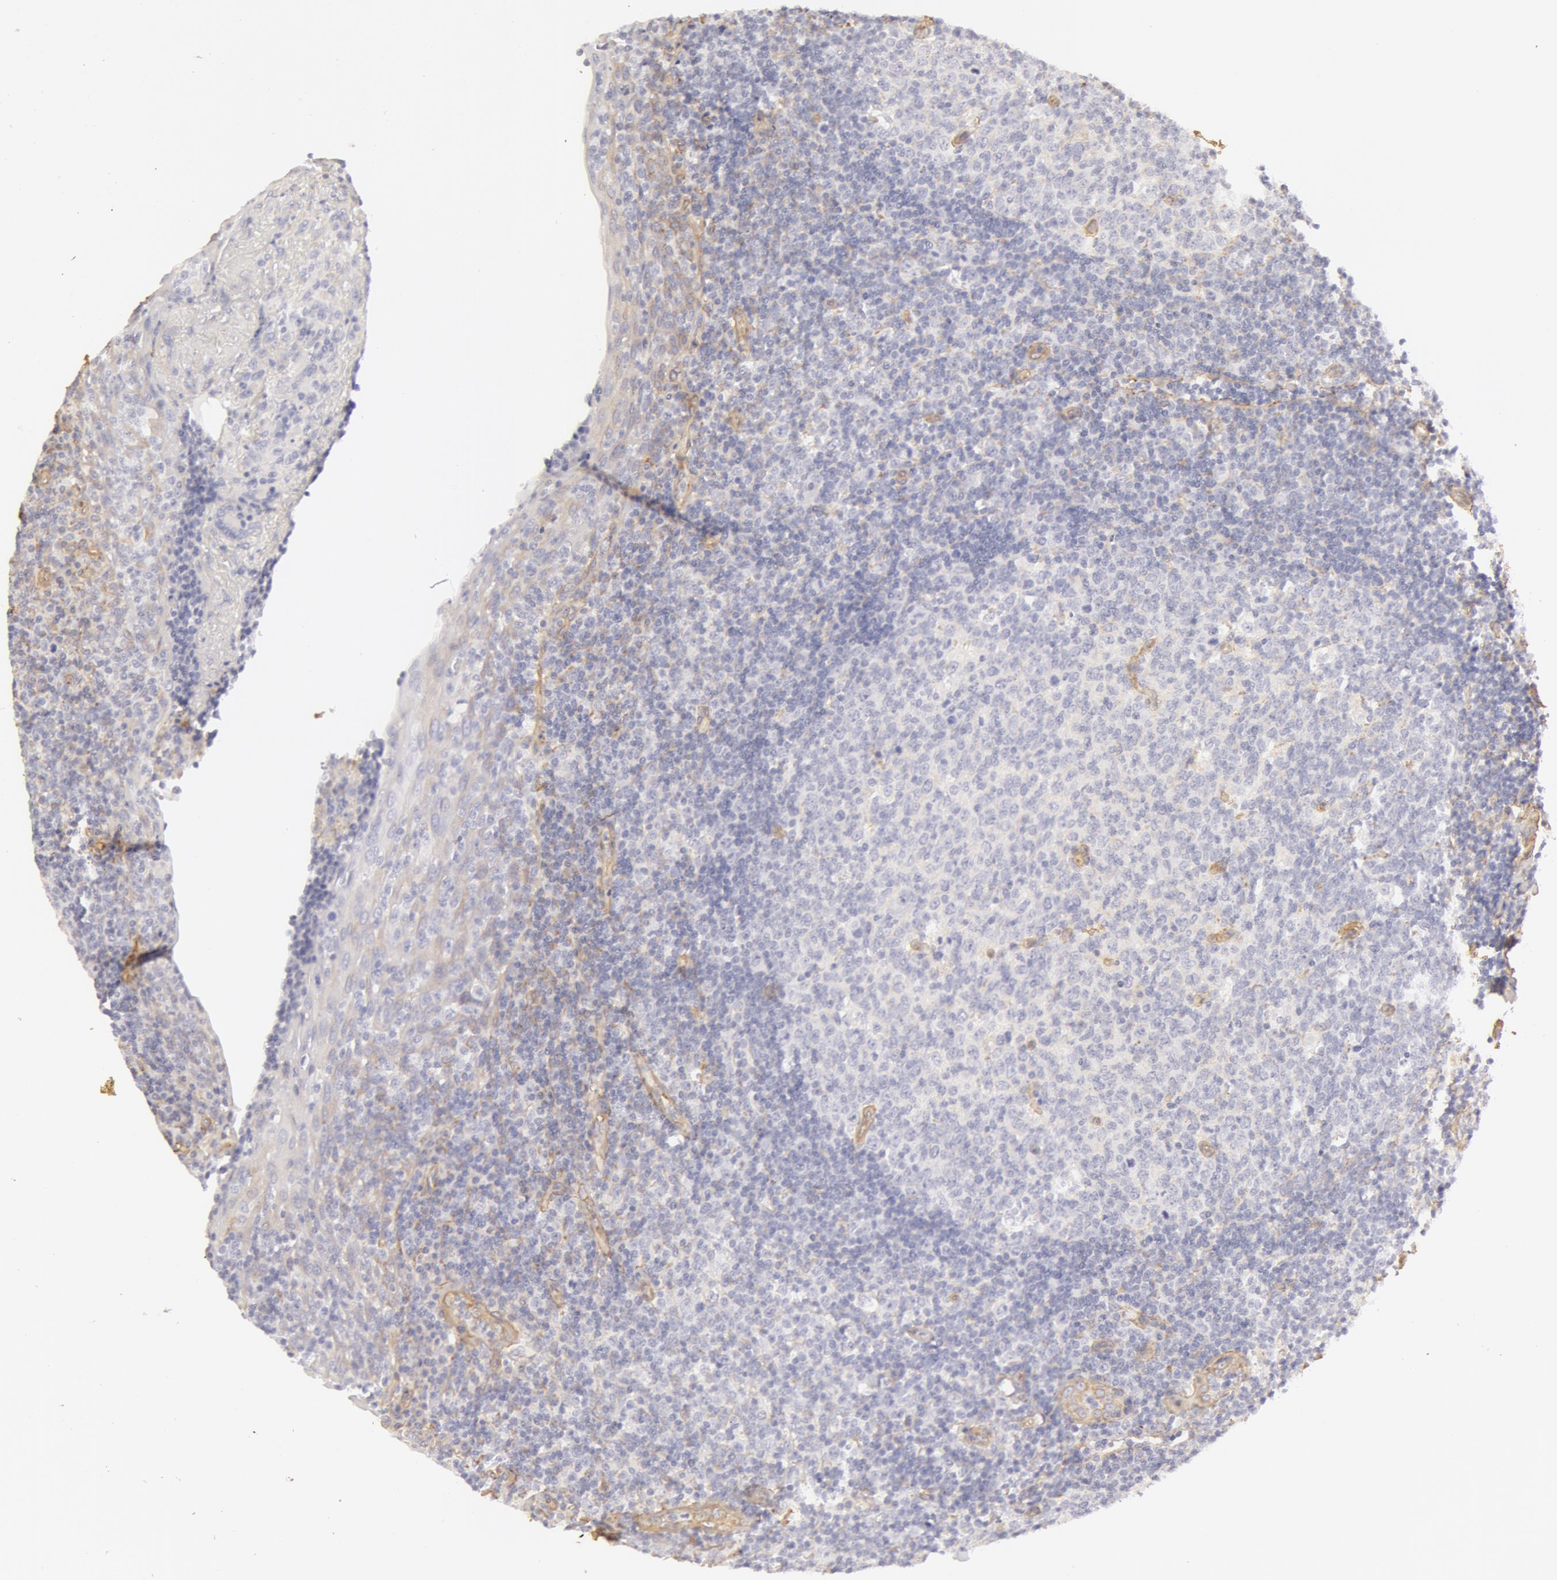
{"staining": {"intensity": "negative", "quantity": "none", "location": "none"}, "tissue": "tonsil", "cell_type": "Germinal center cells", "image_type": "normal", "snomed": [{"axis": "morphology", "description": "Normal tissue, NOS"}, {"axis": "topography", "description": "Tonsil"}], "caption": "A photomicrograph of human tonsil is negative for staining in germinal center cells. The staining was performed using DAB to visualize the protein expression in brown, while the nuclei were stained in blue with hematoxylin (Magnification: 20x).", "gene": "COL4A1", "patient": {"sex": "female", "age": 3}}